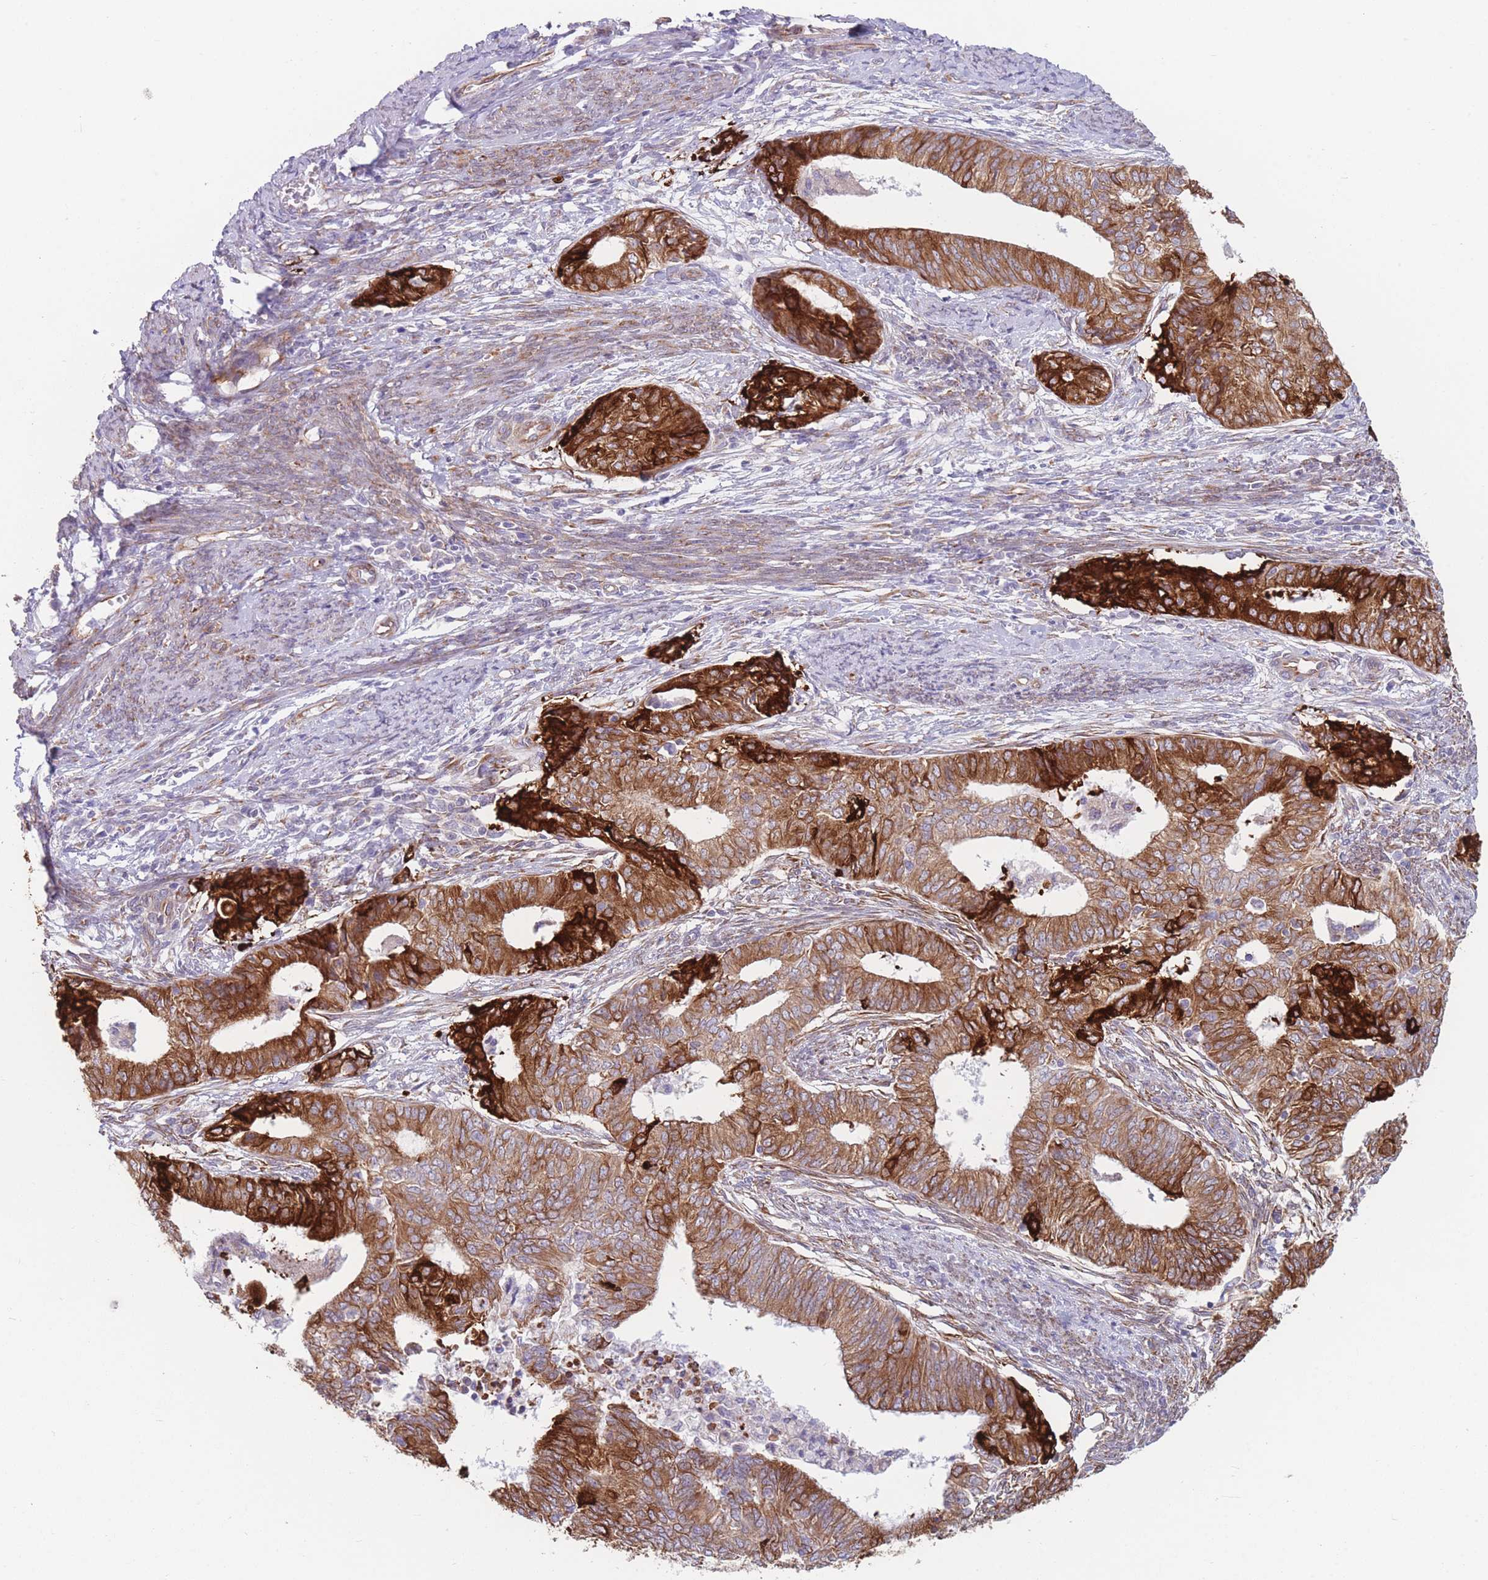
{"staining": {"intensity": "strong", "quantity": ">75%", "location": "cytoplasmic/membranous"}, "tissue": "endometrial cancer", "cell_type": "Tumor cells", "image_type": "cancer", "snomed": [{"axis": "morphology", "description": "Adenocarcinoma, NOS"}, {"axis": "topography", "description": "Endometrium"}], "caption": "Adenocarcinoma (endometrial) stained with a brown dye displays strong cytoplasmic/membranous positive expression in approximately >75% of tumor cells.", "gene": "AK9", "patient": {"sex": "female", "age": 62}}